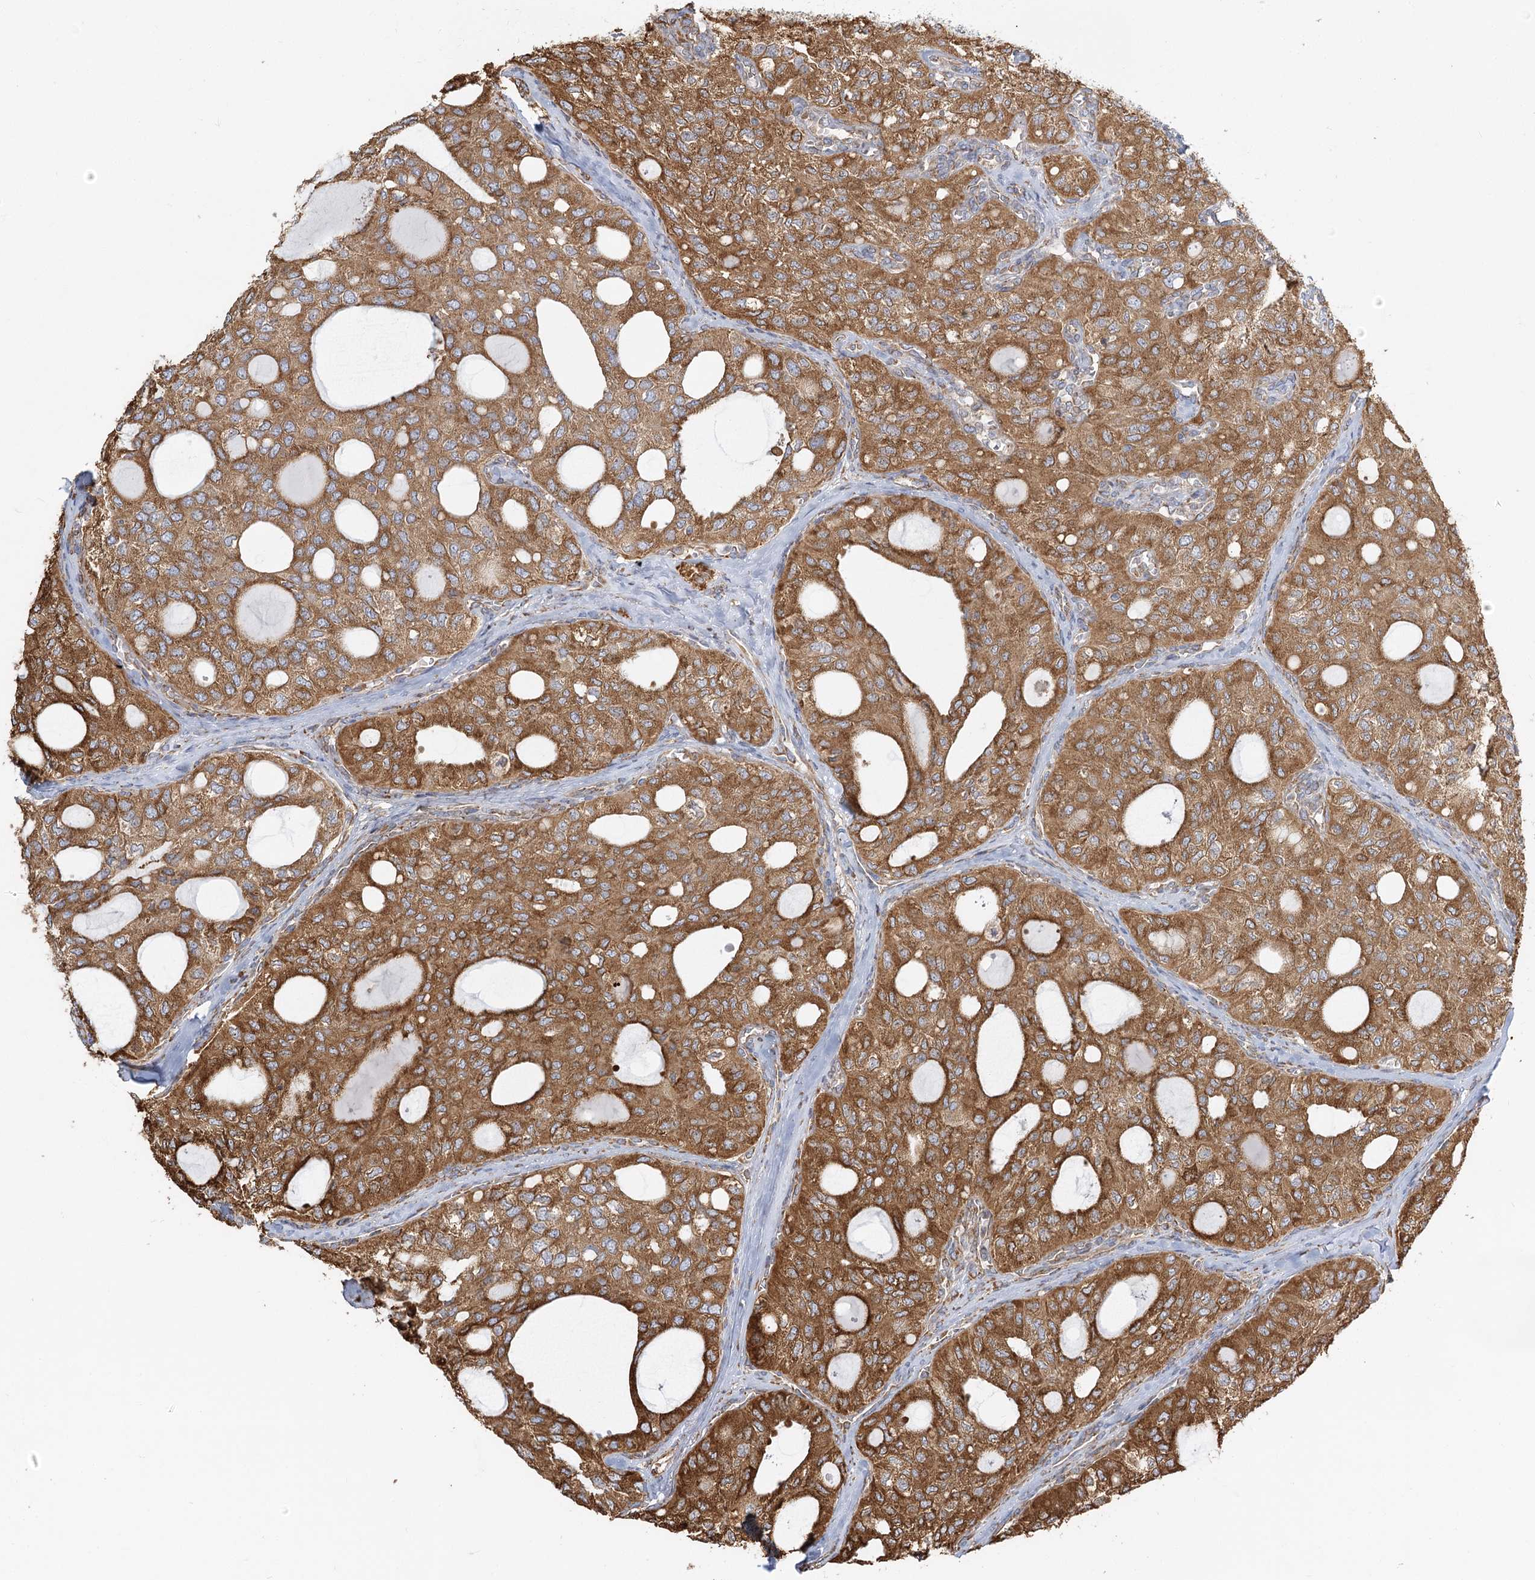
{"staining": {"intensity": "moderate", "quantity": ">75%", "location": "cytoplasmic/membranous"}, "tissue": "thyroid cancer", "cell_type": "Tumor cells", "image_type": "cancer", "snomed": [{"axis": "morphology", "description": "Follicular adenoma carcinoma, NOS"}, {"axis": "topography", "description": "Thyroid gland"}], "caption": "Moderate cytoplasmic/membranous protein staining is identified in about >75% of tumor cells in follicular adenoma carcinoma (thyroid).", "gene": "TAS1R1", "patient": {"sex": "male", "age": 75}}